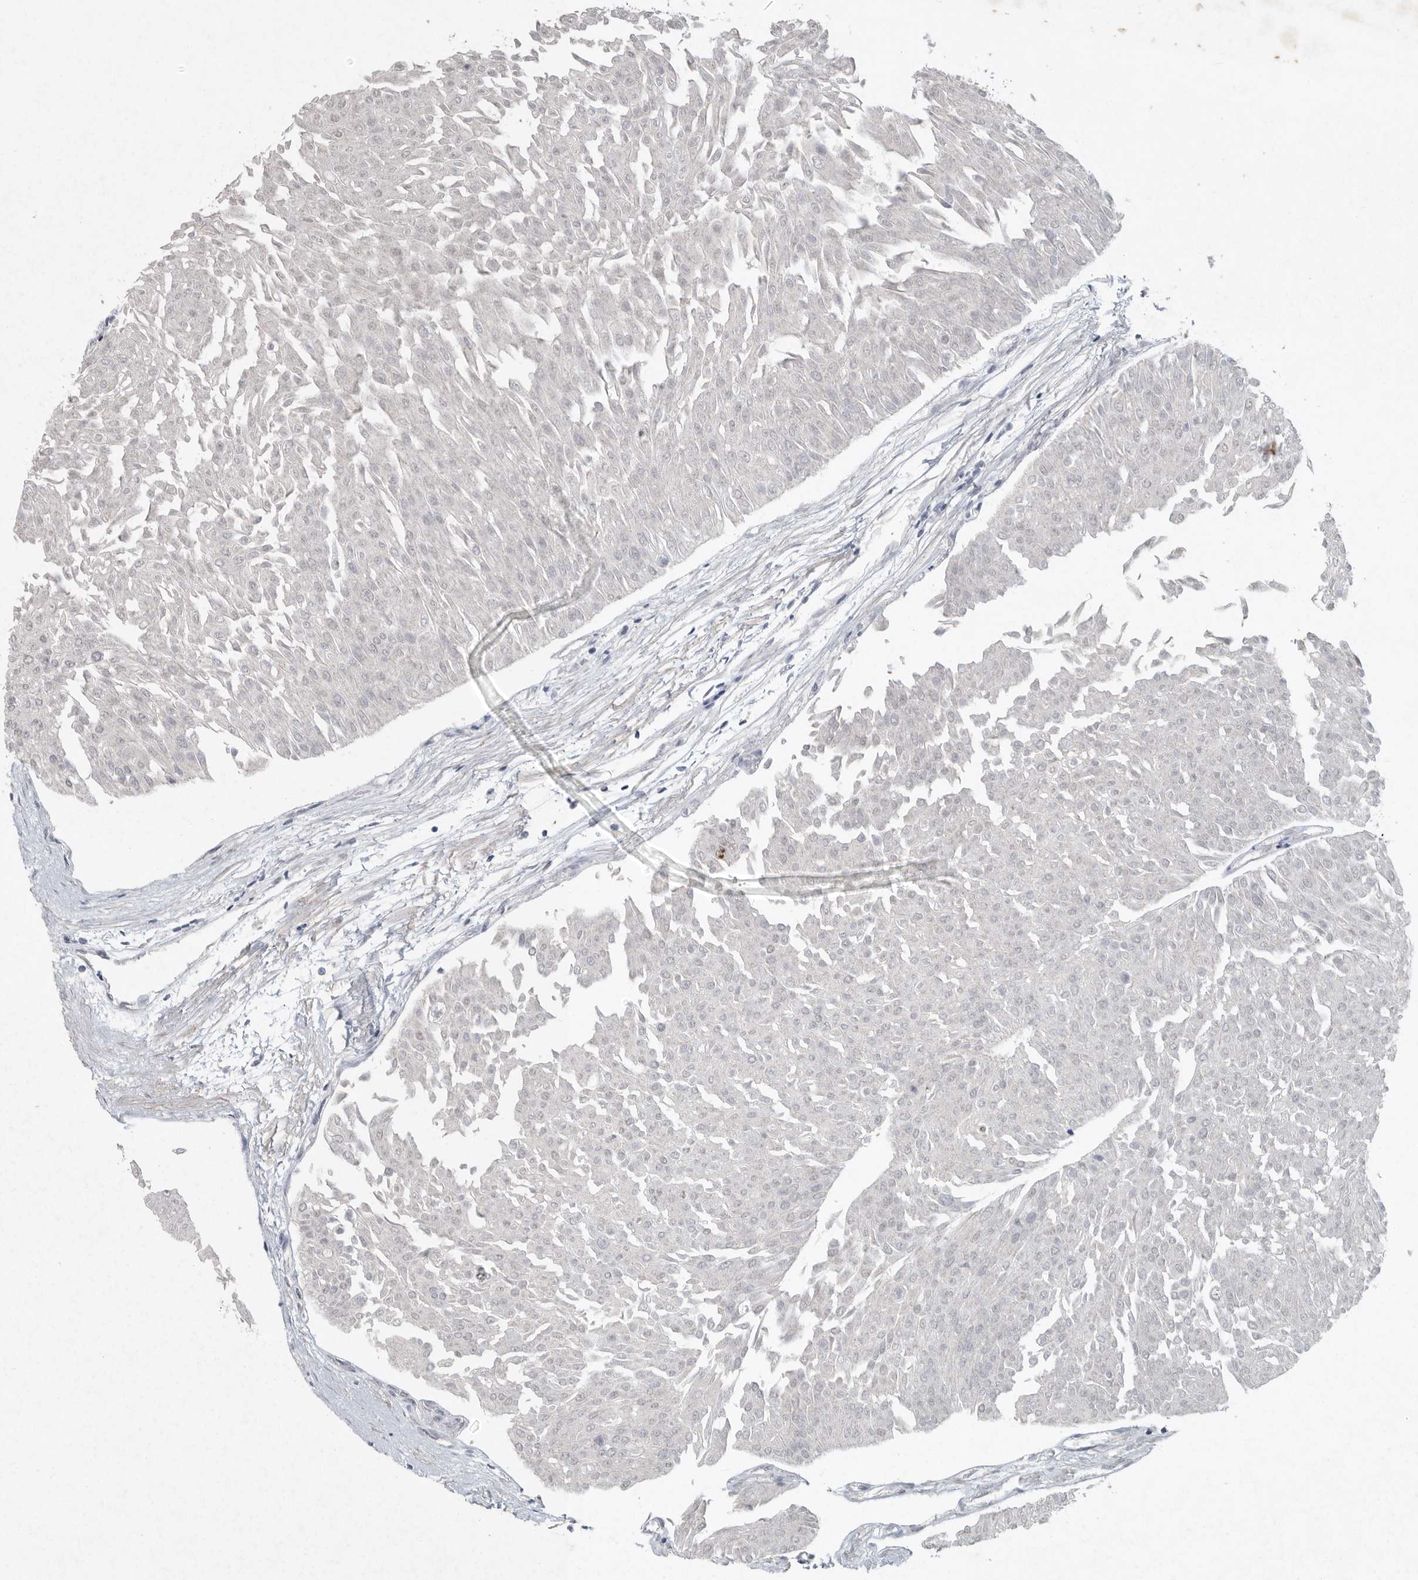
{"staining": {"intensity": "negative", "quantity": "none", "location": "none"}, "tissue": "urothelial cancer", "cell_type": "Tumor cells", "image_type": "cancer", "snomed": [{"axis": "morphology", "description": "Urothelial carcinoma, Low grade"}, {"axis": "topography", "description": "Urinary bladder"}], "caption": "IHC histopathology image of human urothelial cancer stained for a protein (brown), which reveals no positivity in tumor cells.", "gene": "REG4", "patient": {"sex": "male", "age": 67}}